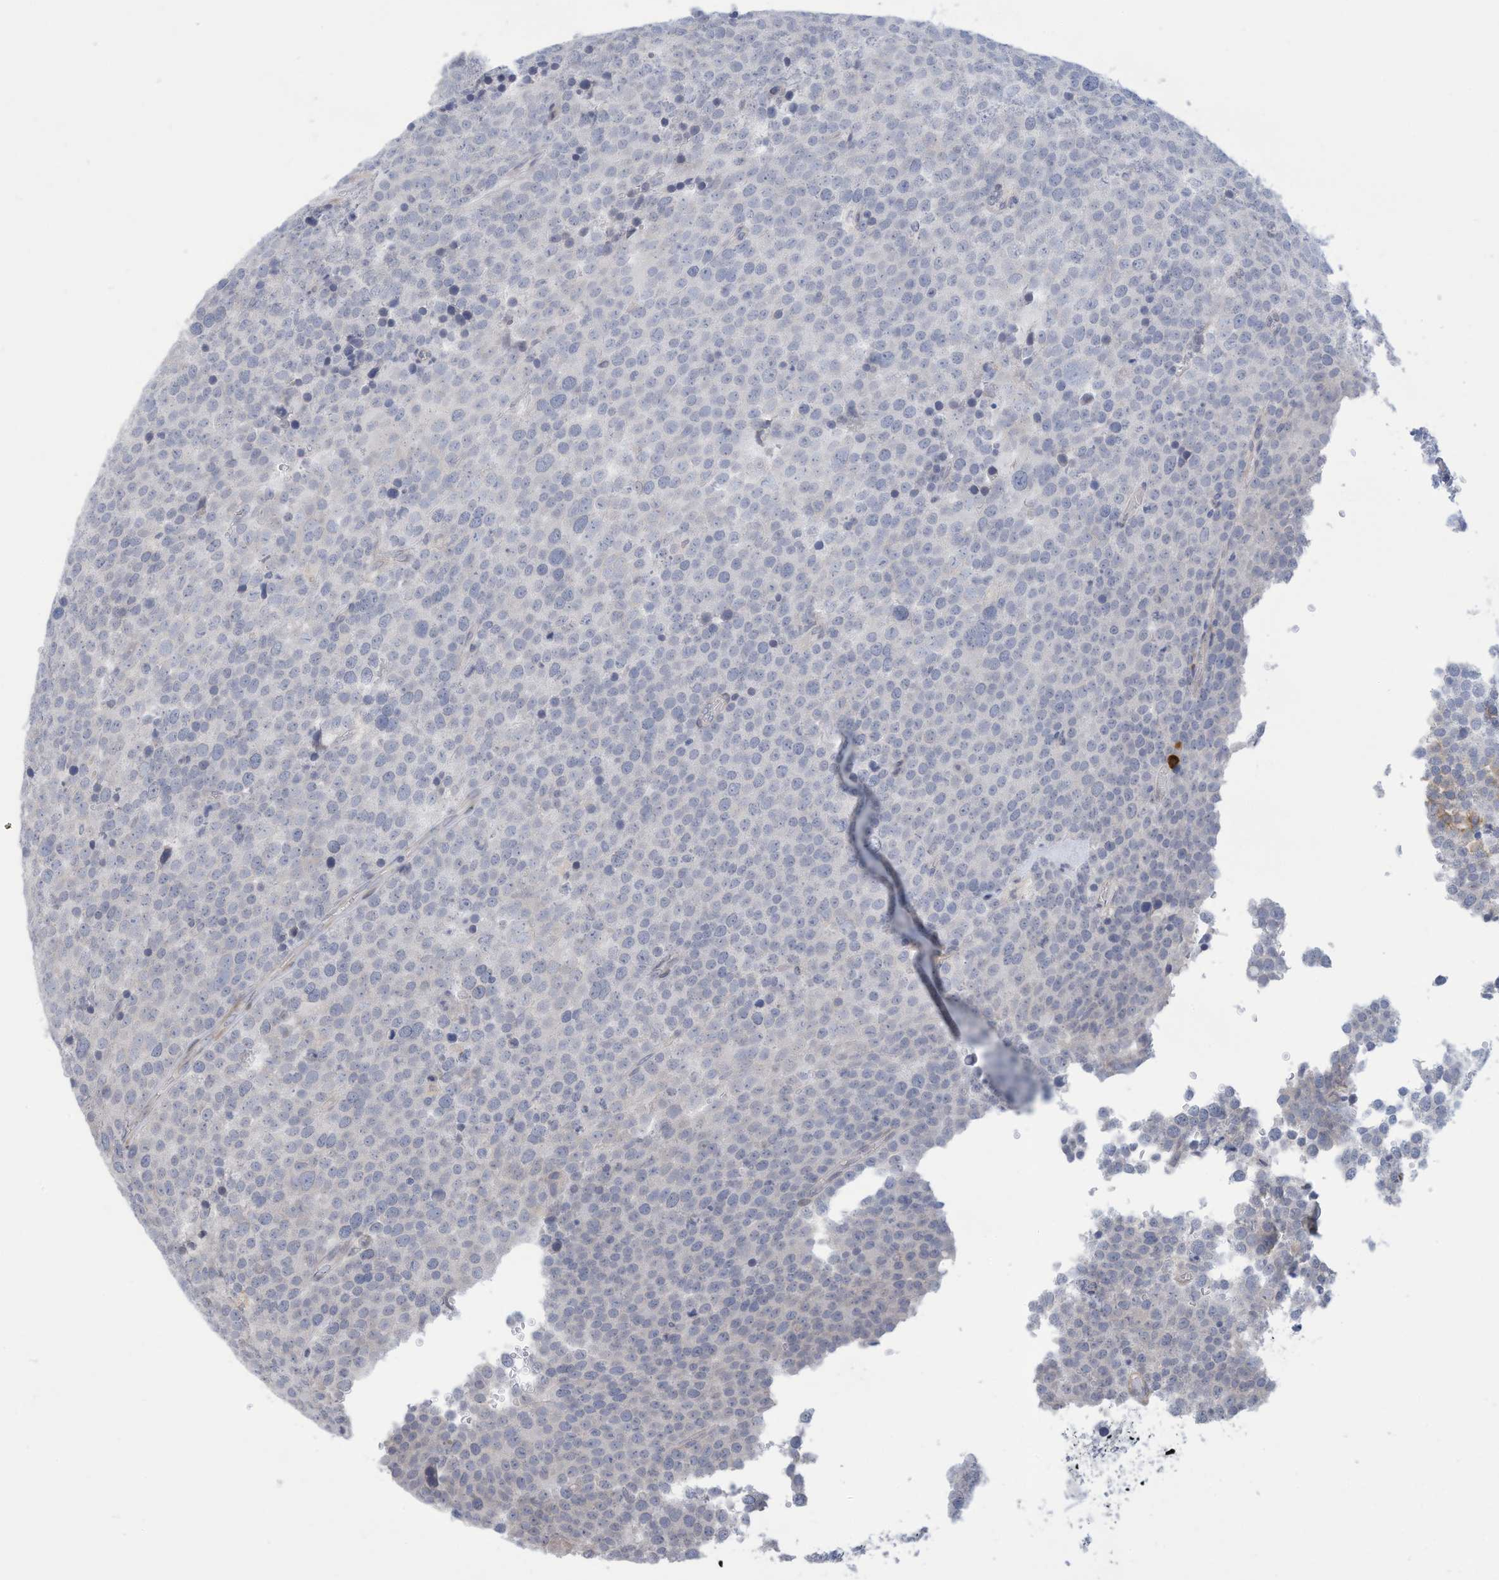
{"staining": {"intensity": "negative", "quantity": "none", "location": "none"}, "tissue": "testis cancer", "cell_type": "Tumor cells", "image_type": "cancer", "snomed": [{"axis": "morphology", "description": "Seminoma, NOS"}, {"axis": "topography", "description": "Testis"}], "caption": "Testis cancer stained for a protein using immunohistochemistry (IHC) reveals no expression tumor cells.", "gene": "ZNF292", "patient": {"sex": "male", "age": 71}}